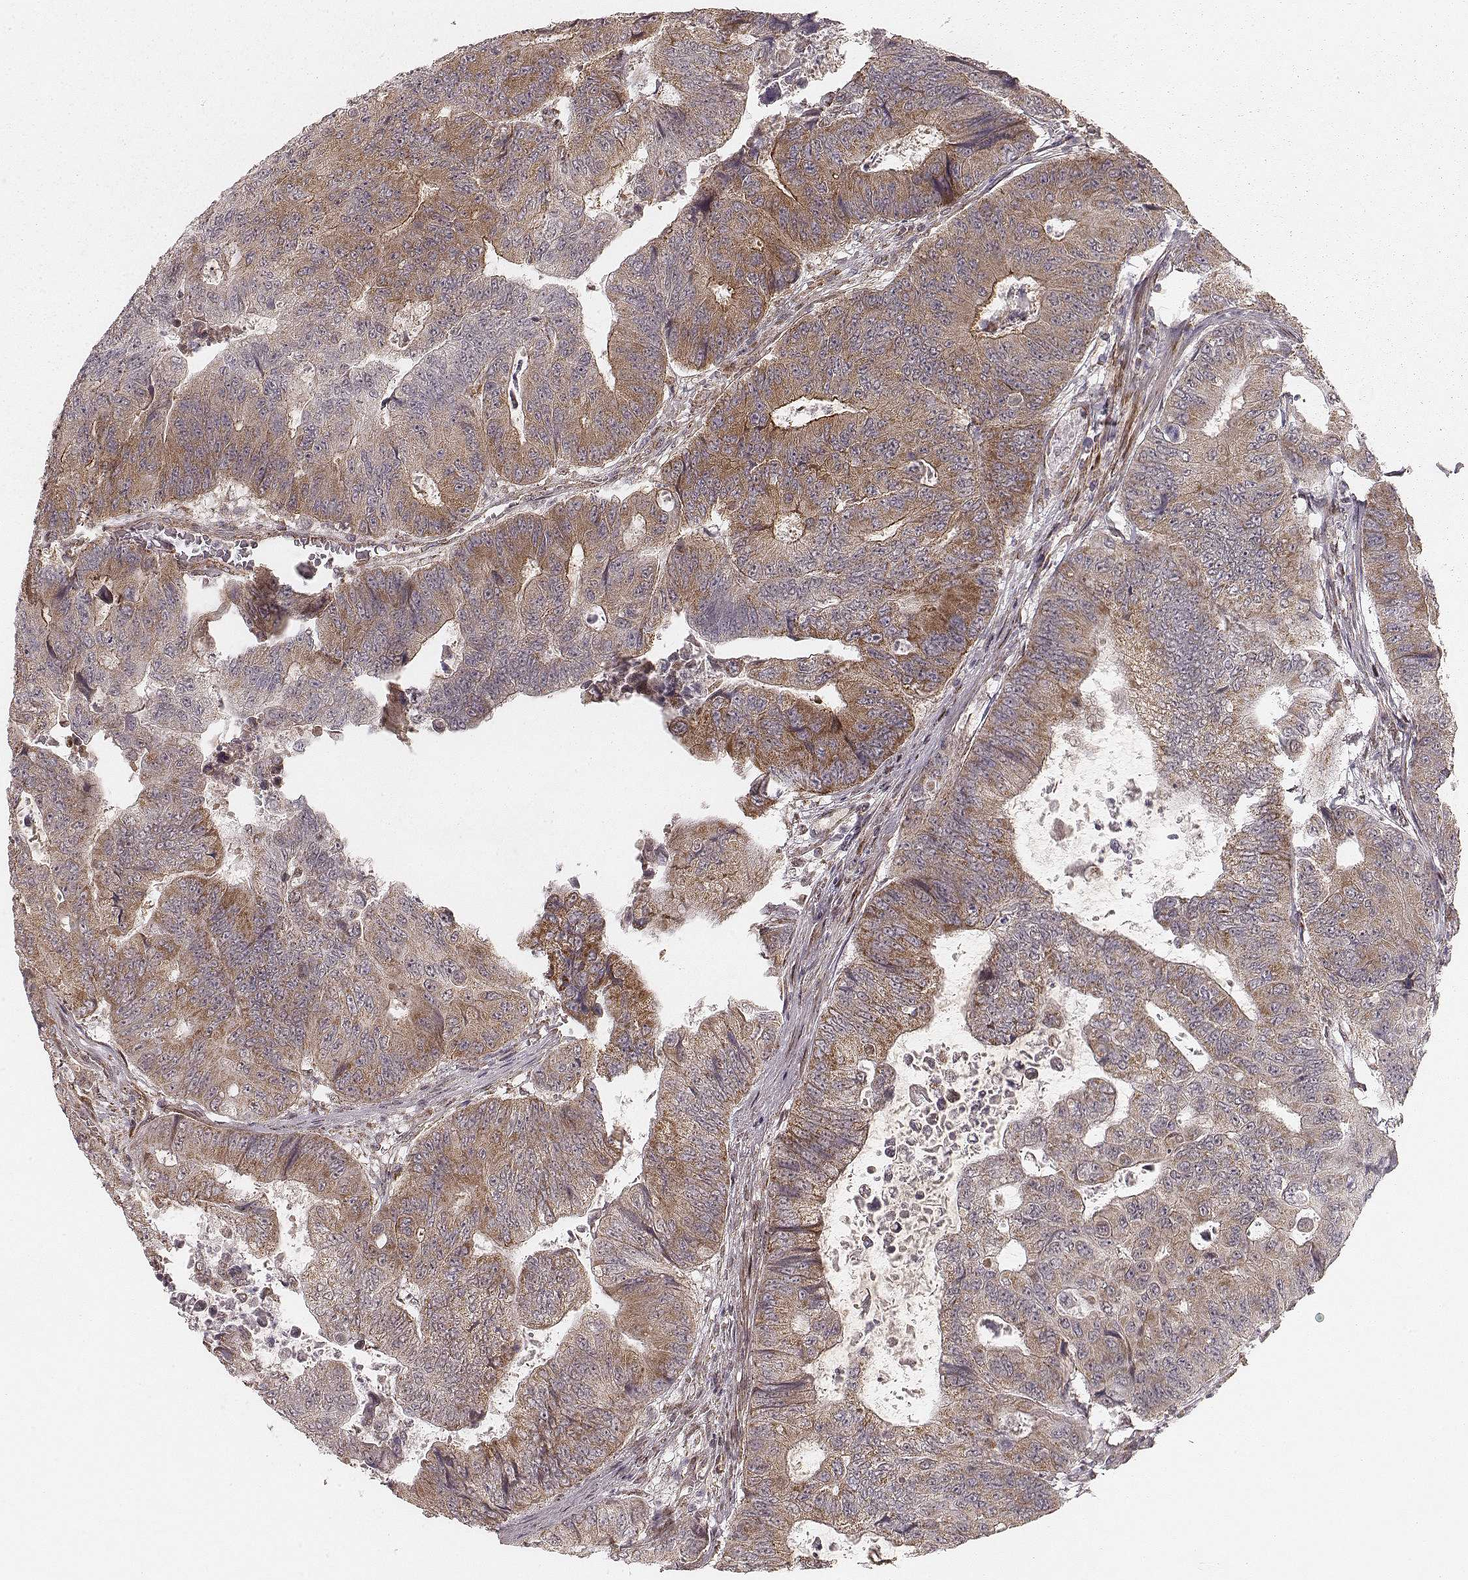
{"staining": {"intensity": "weak", "quantity": ">75%", "location": "cytoplasmic/membranous"}, "tissue": "colorectal cancer", "cell_type": "Tumor cells", "image_type": "cancer", "snomed": [{"axis": "morphology", "description": "Adenocarcinoma, NOS"}, {"axis": "topography", "description": "Colon"}], "caption": "Immunohistochemistry (IHC) histopathology image of colorectal adenocarcinoma stained for a protein (brown), which shows low levels of weak cytoplasmic/membranous staining in approximately >75% of tumor cells.", "gene": "NDUFA7", "patient": {"sex": "female", "age": 48}}